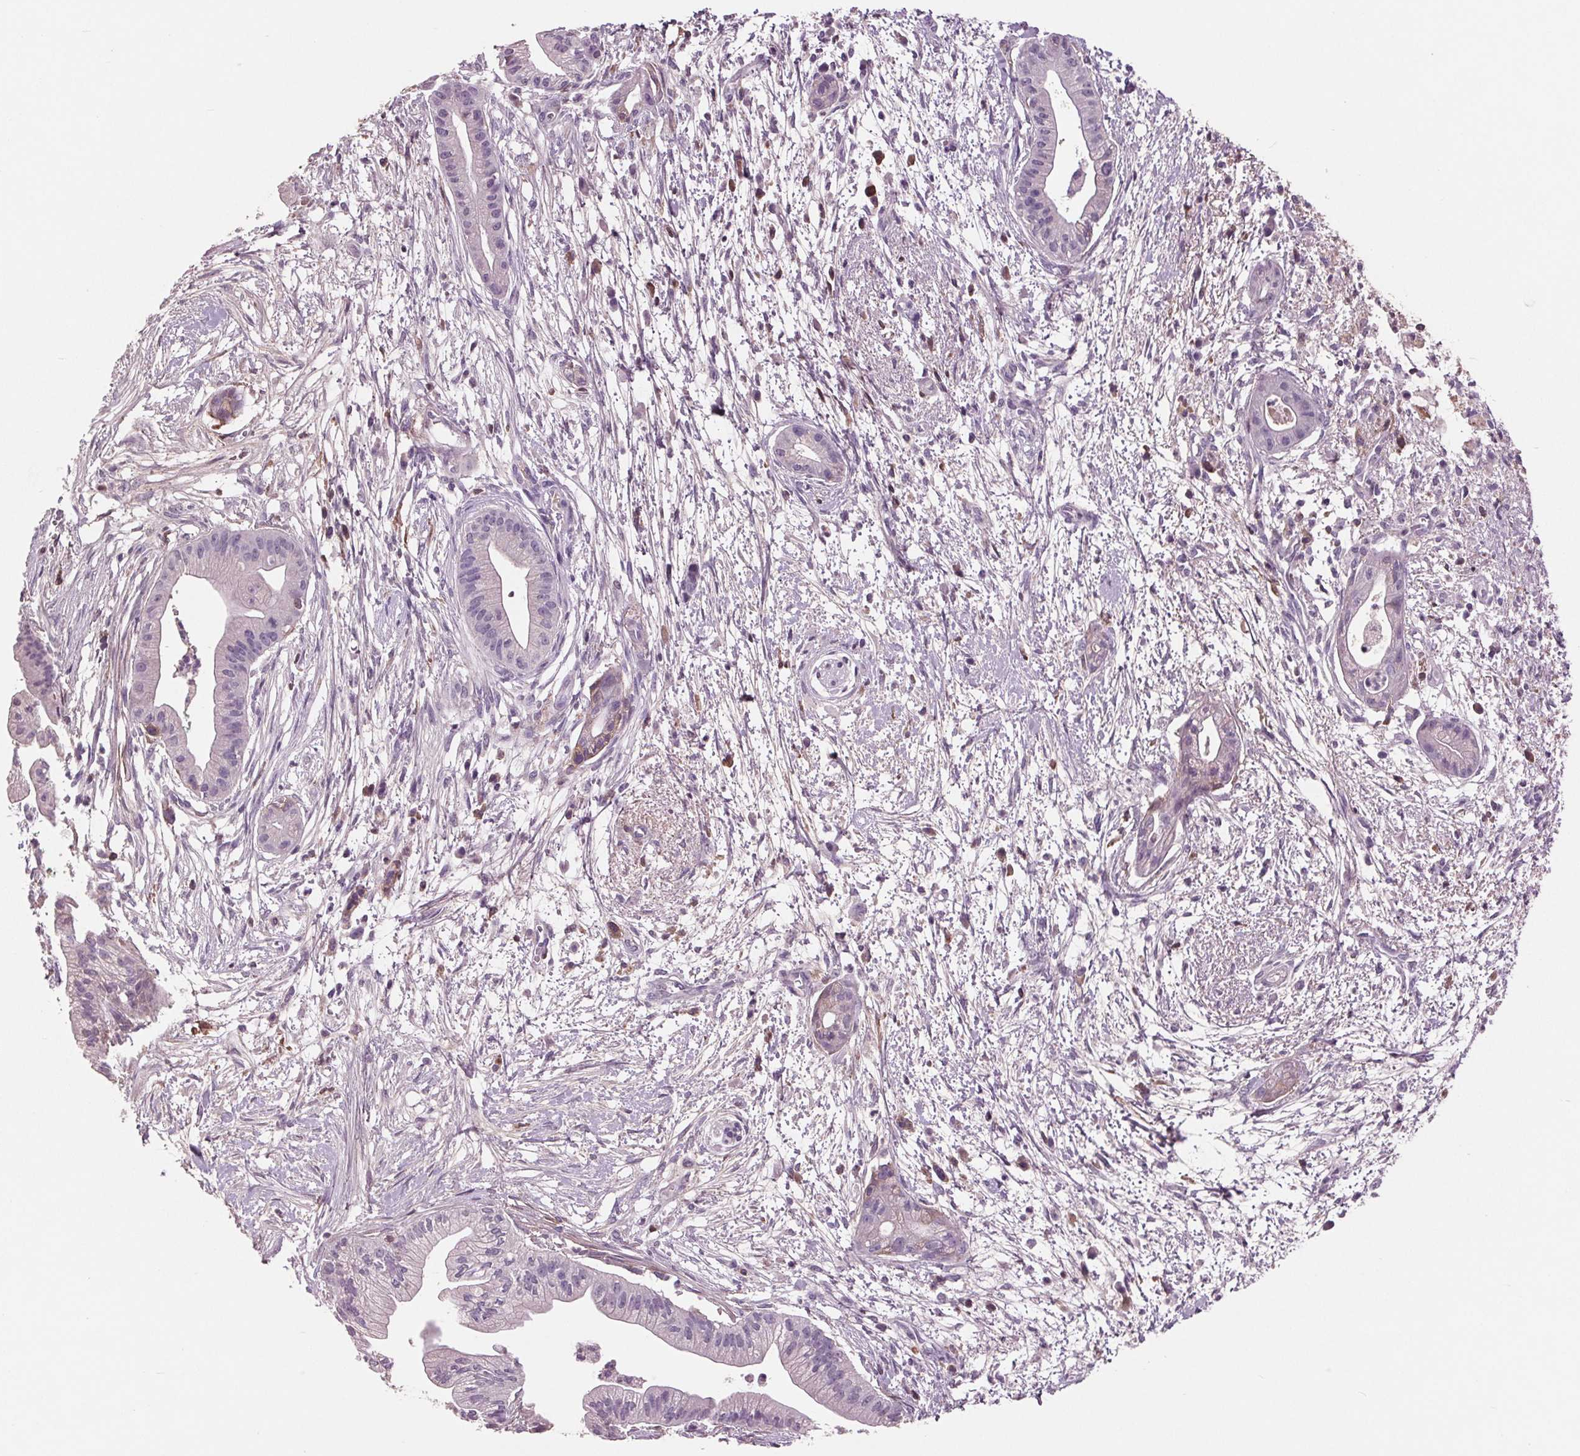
{"staining": {"intensity": "negative", "quantity": "none", "location": "none"}, "tissue": "pancreatic cancer", "cell_type": "Tumor cells", "image_type": "cancer", "snomed": [{"axis": "morphology", "description": "Normal tissue, NOS"}, {"axis": "morphology", "description": "Adenocarcinoma, NOS"}, {"axis": "topography", "description": "Lymph node"}, {"axis": "topography", "description": "Pancreas"}], "caption": "A histopathology image of human adenocarcinoma (pancreatic) is negative for staining in tumor cells.", "gene": "C6", "patient": {"sex": "female", "age": 58}}